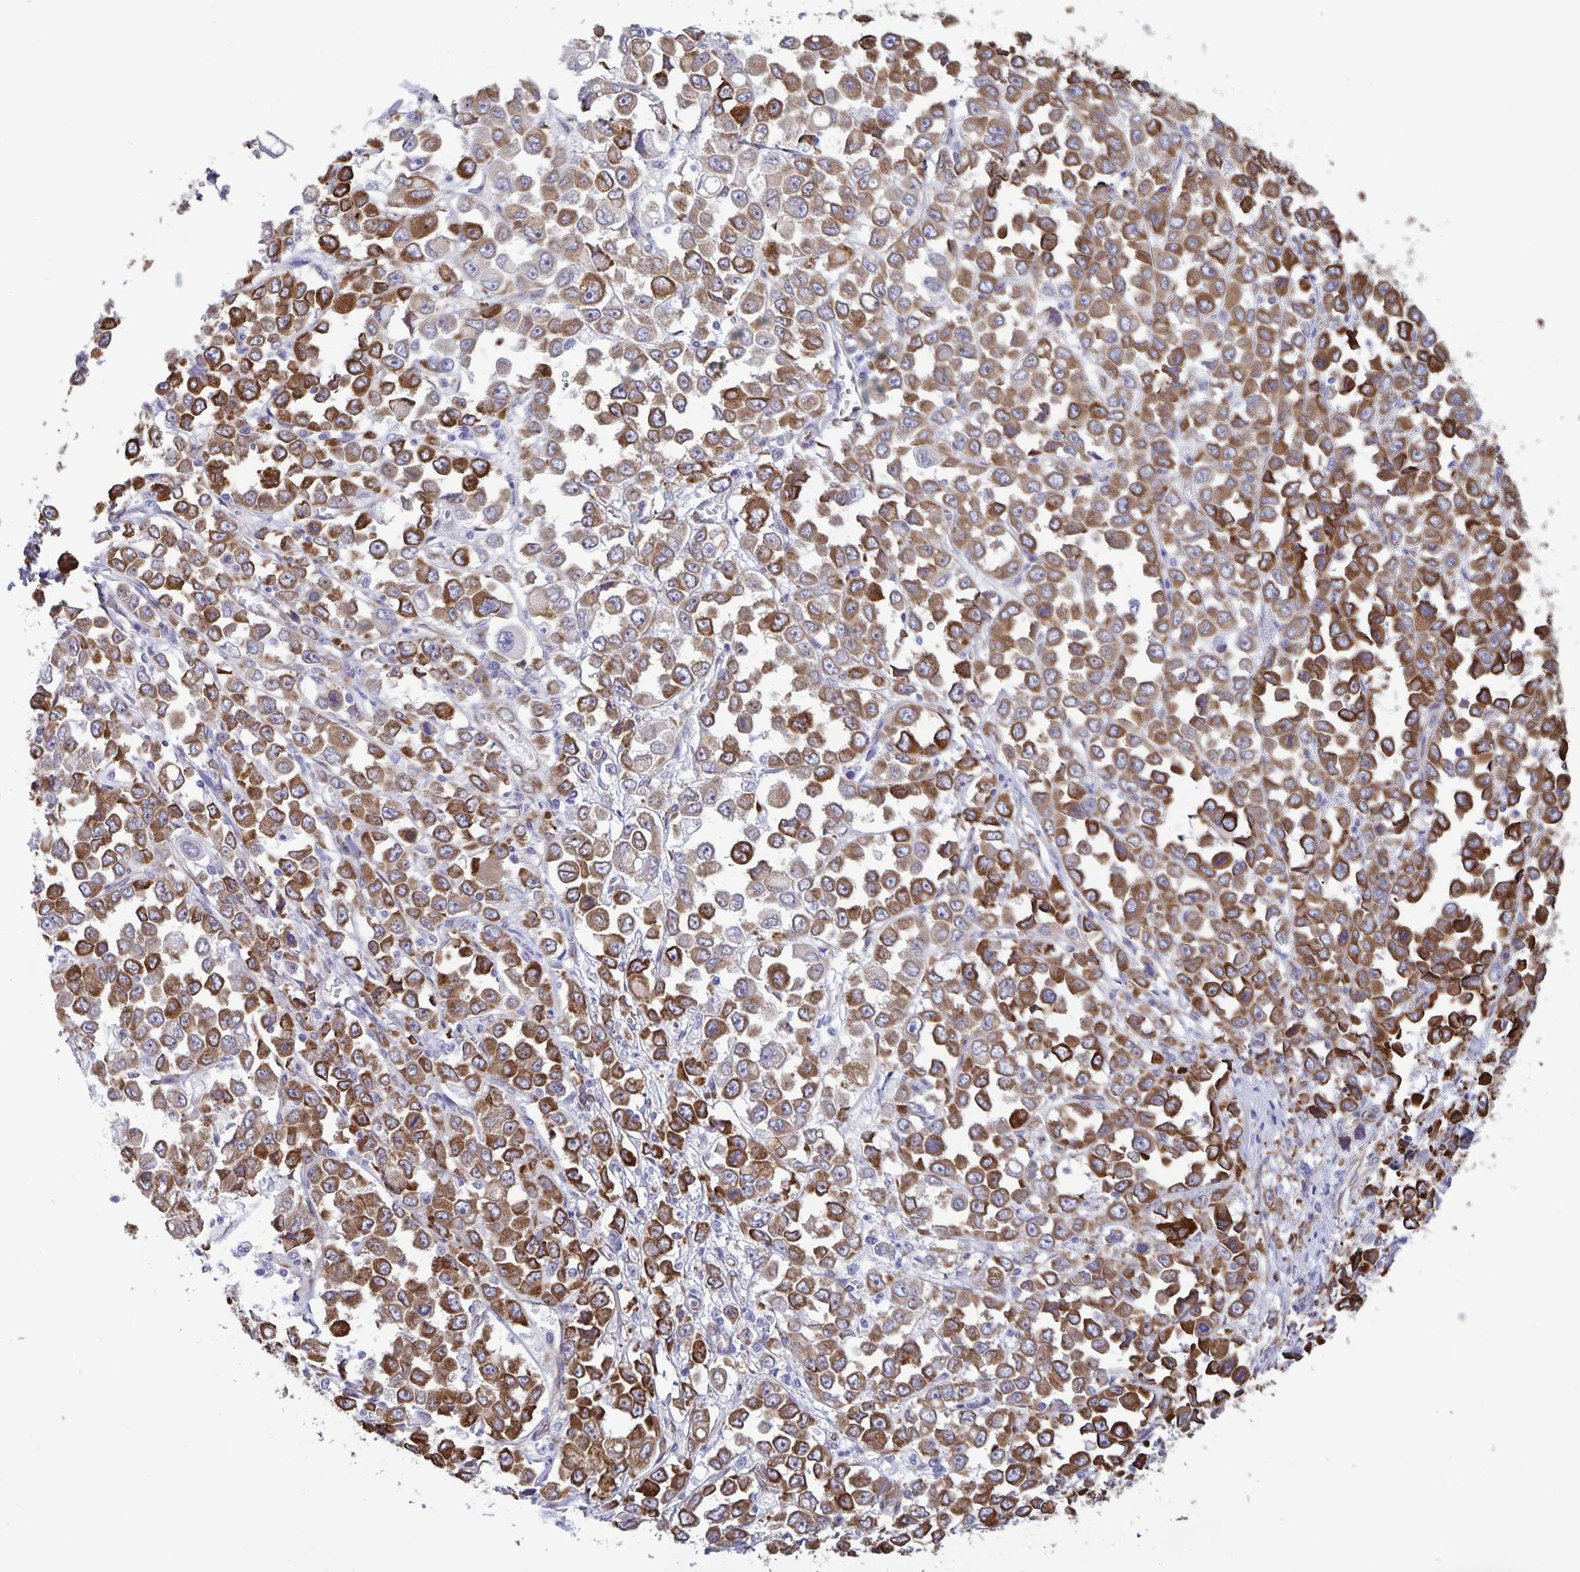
{"staining": {"intensity": "strong", "quantity": ">75%", "location": "cytoplasmic/membranous"}, "tissue": "stomach cancer", "cell_type": "Tumor cells", "image_type": "cancer", "snomed": [{"axis": "morphology", "description": "Adenocarcinoma, NOS"}, {"axis": "topography", "description": "Stomach, upper"}], "caption": "A brown stain shows strong cytoplasmic/membranous expression of a protein in stomach adenocarcinoma tumor cells.", "gene": "RCN1", "patient": {"sex": "male", "age": 70}}